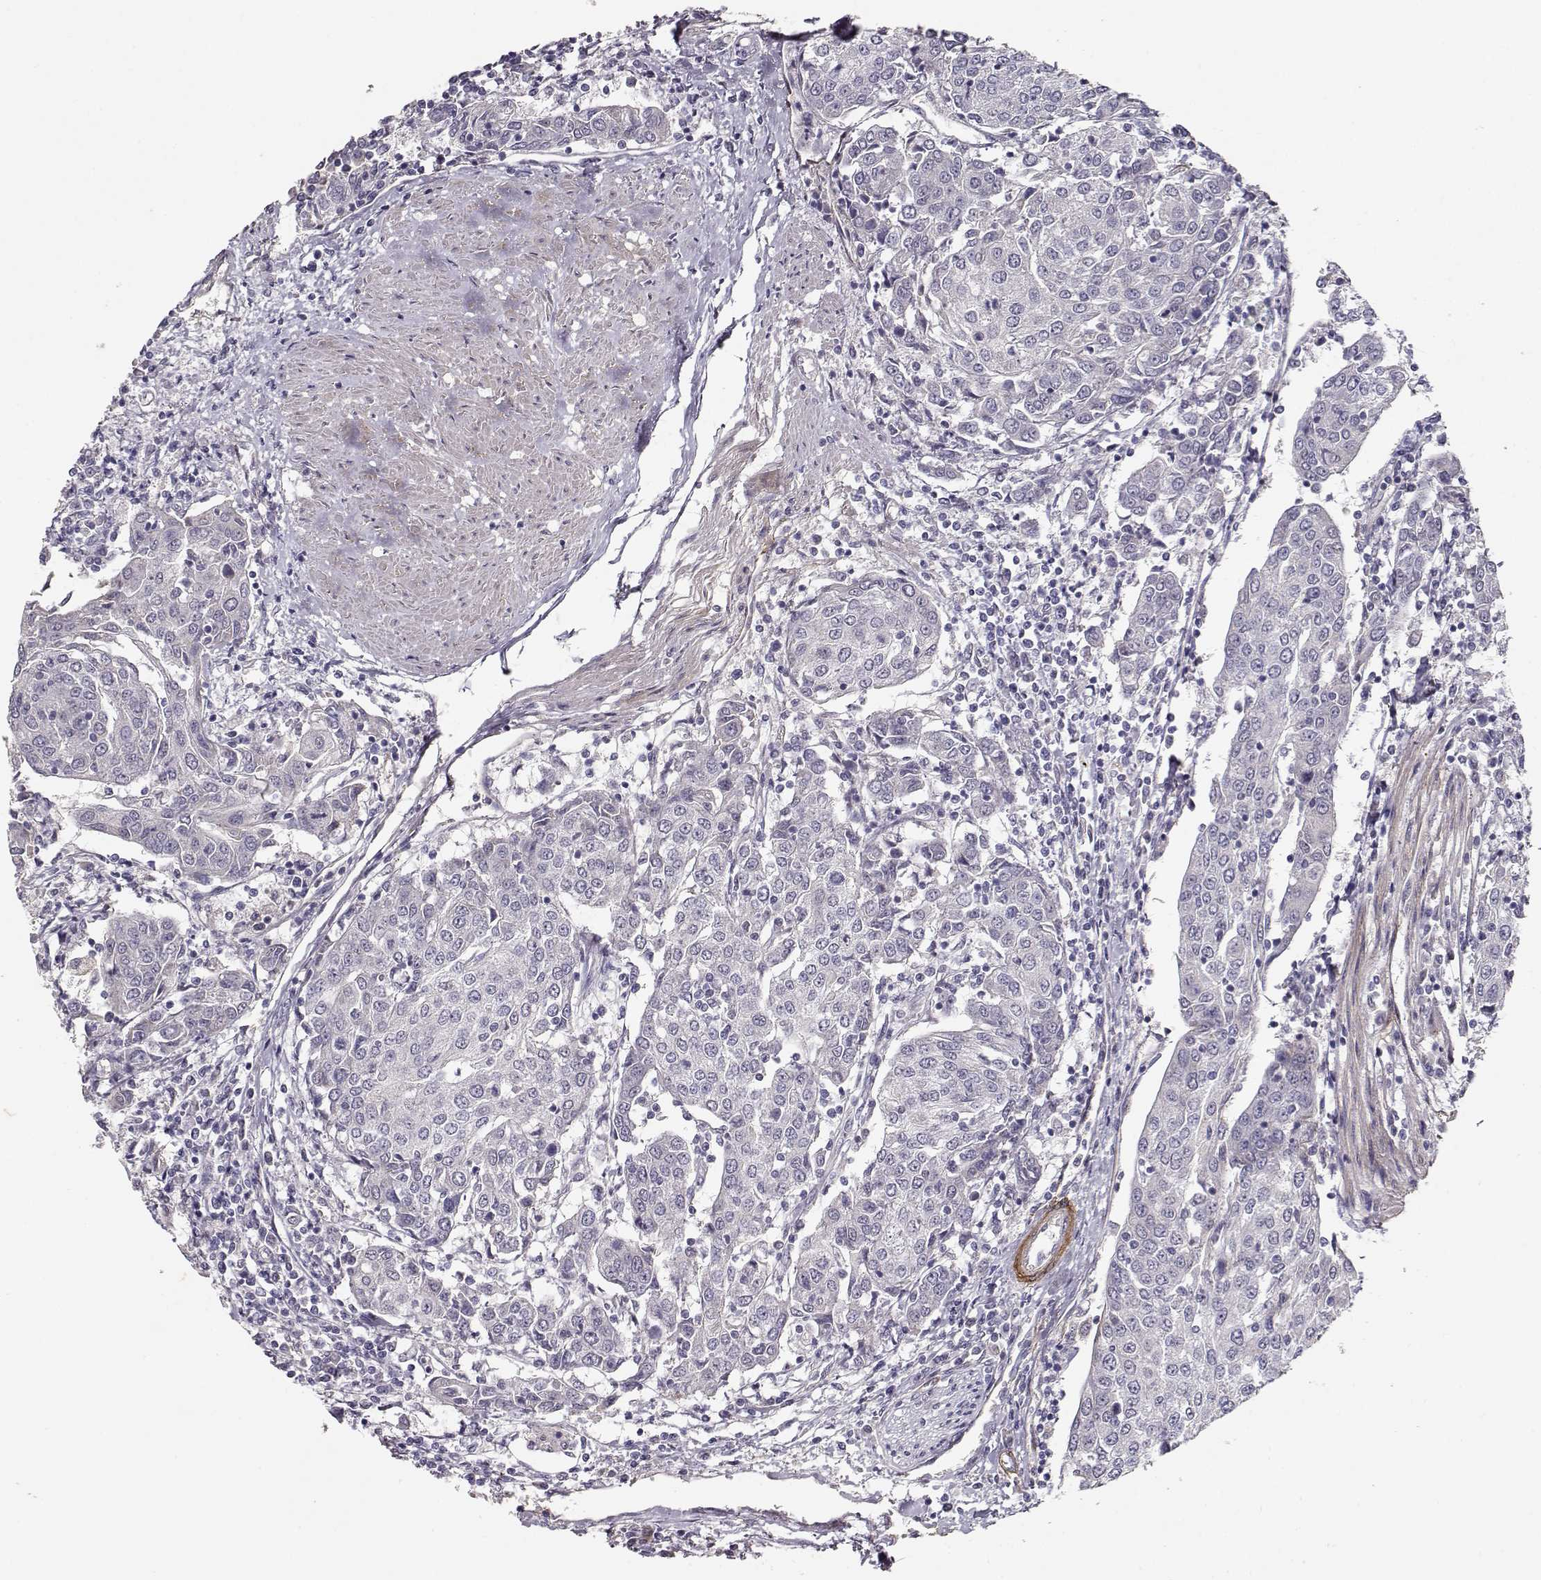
{"staining": {"intensity": "negative", "quantity": "none", "location": "none"}, "tissue": "urothelial cancer", "cell_type": "Tumor cells", "image_type": "cancer", "snomed": [{"axis": "morphology", "description": "Urothelial carcinoma, High grade"}, {"axis": "topography", "description": "Urinary bladder"}], "caption": "This histopathology image is of high-grade urothelial carcinoma stained with IHC to label a protein in brown with the nuclei are counter-stained blue. There is no staining in tumor cells.", "gene": "LAMA5", "patient": {"sex": "female", "age": 85}}